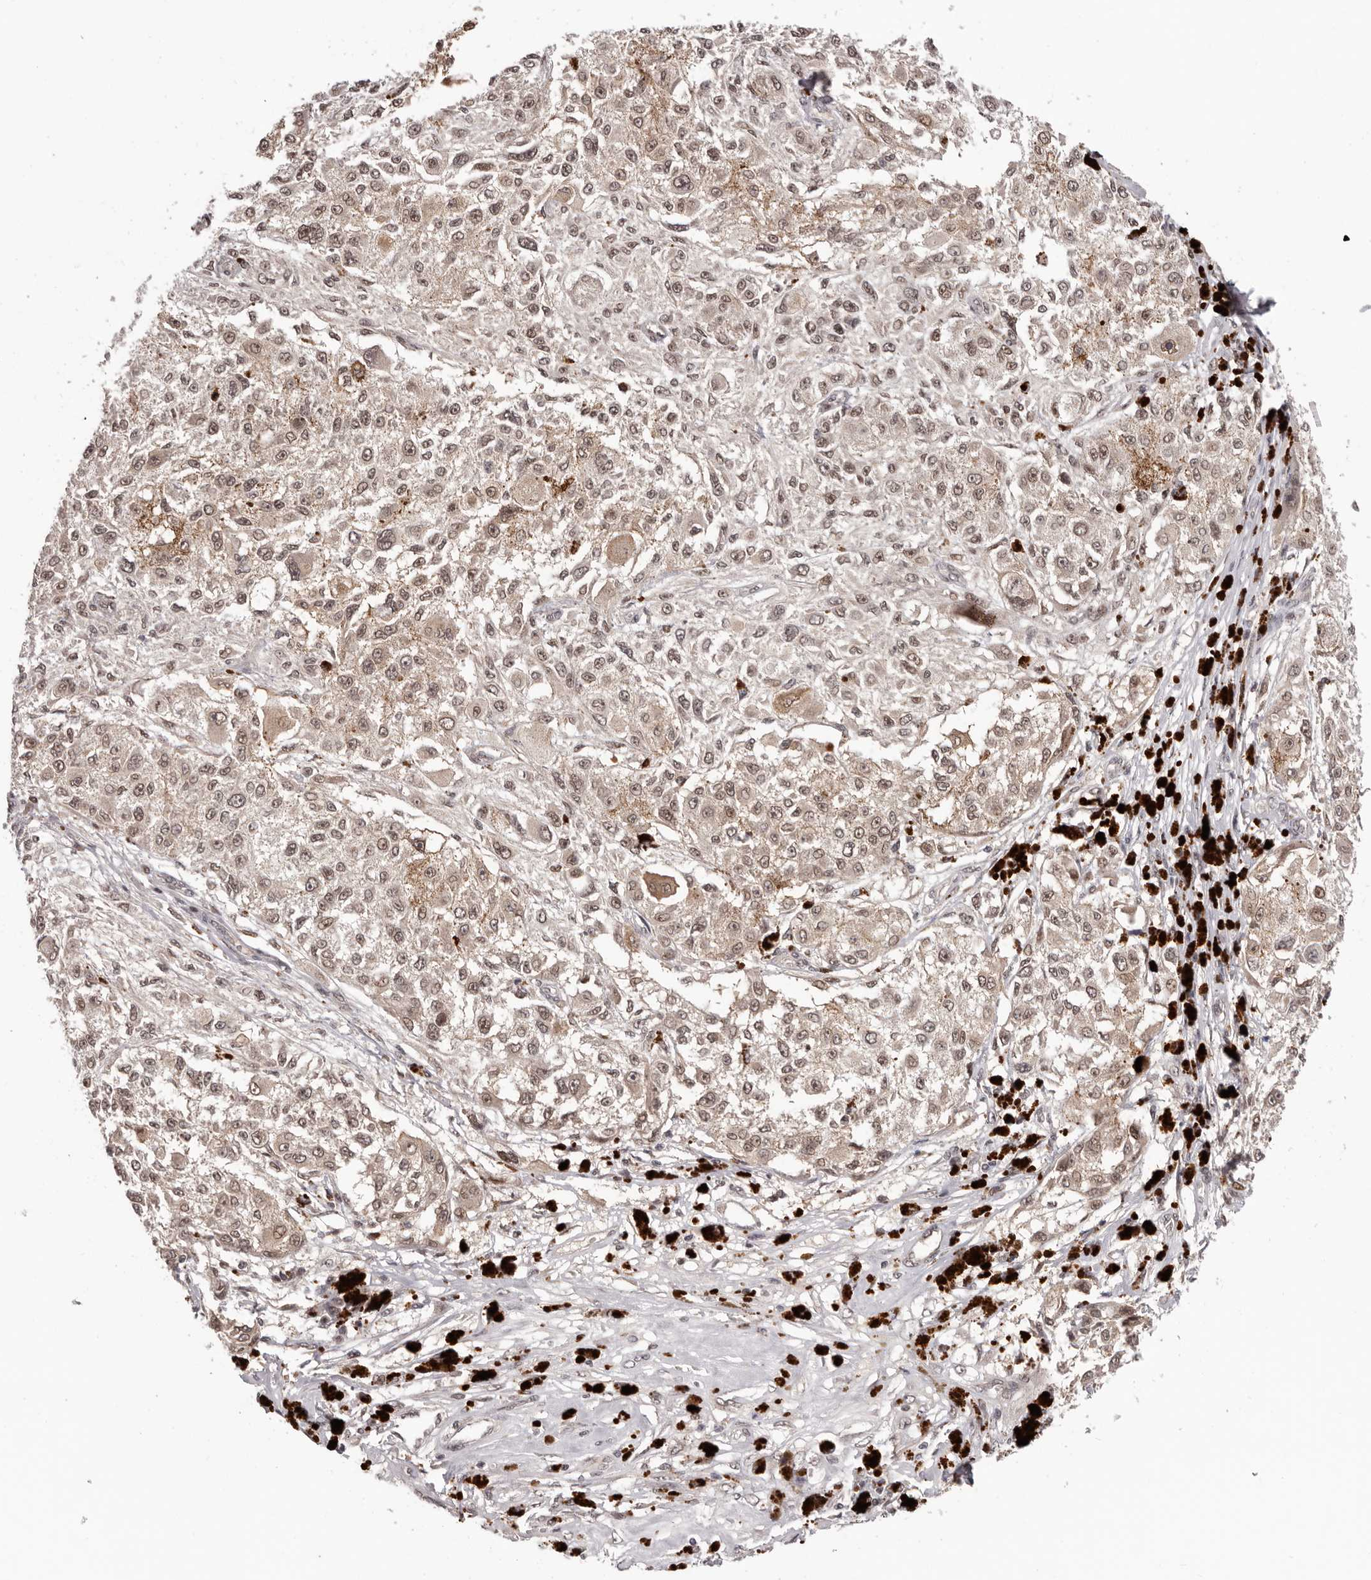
{"staining": {"intensity": "moderate", "quantity": ">75%", "location": "cytoplasmic/membranous,nuclear"}, "tissue": "melanoma", "cell_type": "Tumor cells", "image_type": "cancer", "snomed": [{"axis": "morphology", "description": "Necrosis, NOS"}, {"axis": "morphology", "description": "Malignant melanoma, NOS"}, {"axis": "topography", "description": "Skin"}], "caption": "A high-resolution image shows immunohistochemistry (IHC) staining of malignant melanoma, which exhibits moderate cytoplasmic/membranous and nuclear expression in about >75% of tumor cells. The protein is shown in brown color, while the nuclei are stained blue.", "gene": "TBX5", "patient": {"sex": "female", "age": 87}}